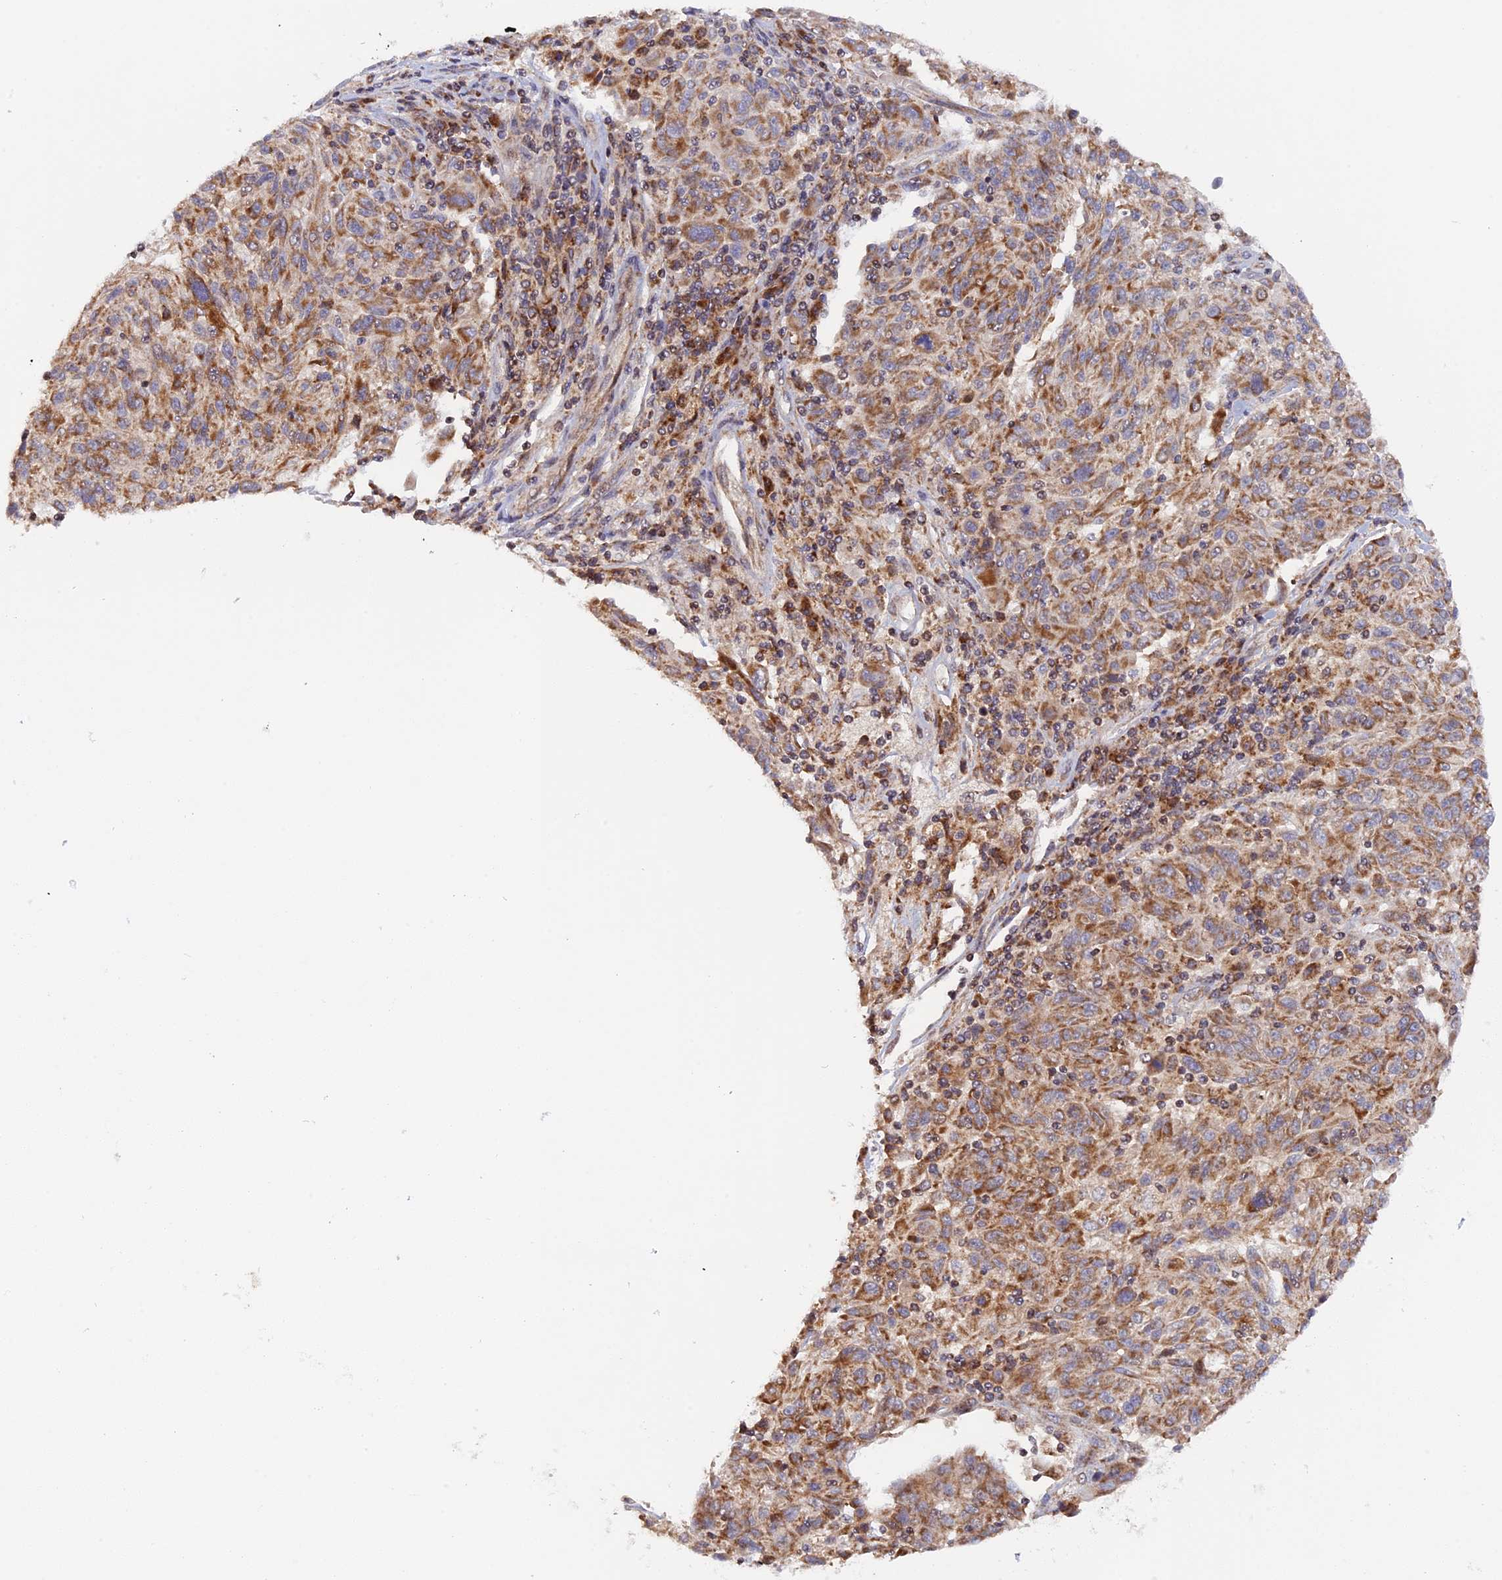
{"staining": {"intensity": "moderate", "quantity": ">75%", "location": "cytoplasmic/membranous"}, "tissue": "melanoma", "cell_type": "Tumor cells", "image_type": "cancer", "snomed": [{"axis": "morphology", "description": "Malignant melanoma, NOS"}, {"axis": "topography", "description": "Skin"}], "caption": "Approximately >75% of tumor cells in melanoma demonstrate moderate cytoplasmic/membranous protein positivity as visualized by brown immunohistochemical staining.", "gene": "MPV17L", "patient": {"sex": "male", "age": 53}}